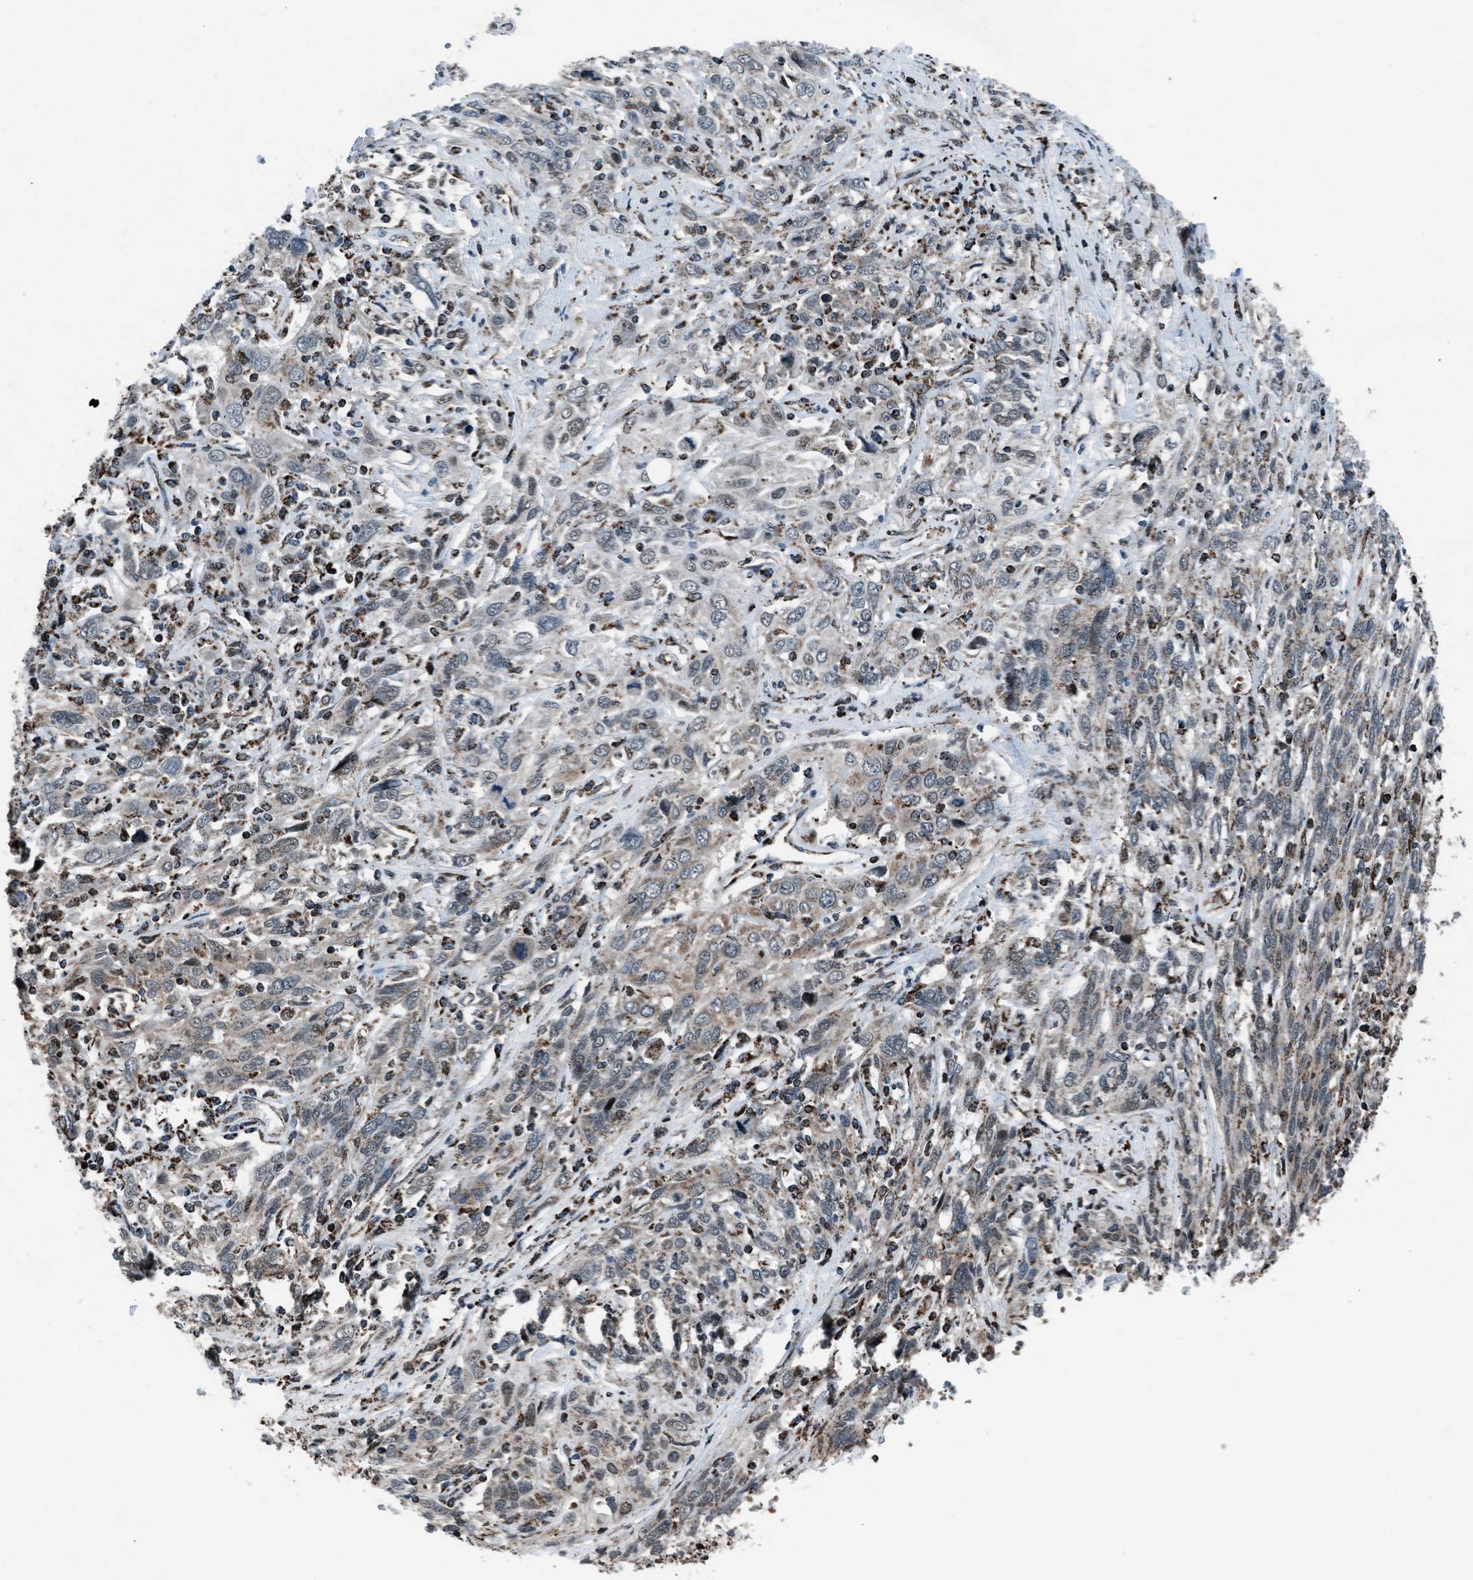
{"staining": {"intensity": "weak", "quantity": ">75%", "location": "cytoplasmic/membranous"}, "tissue": "cervical cancer", "cell_type": "Tumor cells", "image_type": "cancer", "snomed": [{"axis": "morphology", "description": "Squamous cell carcinoma, NOS"}, {"axis": "topography", "description": "Cervix"}], "caption": "A high-resolution micrograph shows IHC staining of squamous cell carcinoma (cervical), which exhibits weak cytoplasmic/membranous expression in about >75% of tumor cells.", "gene": "MORC3", "patient": {"sex": "female", "age": 46}}